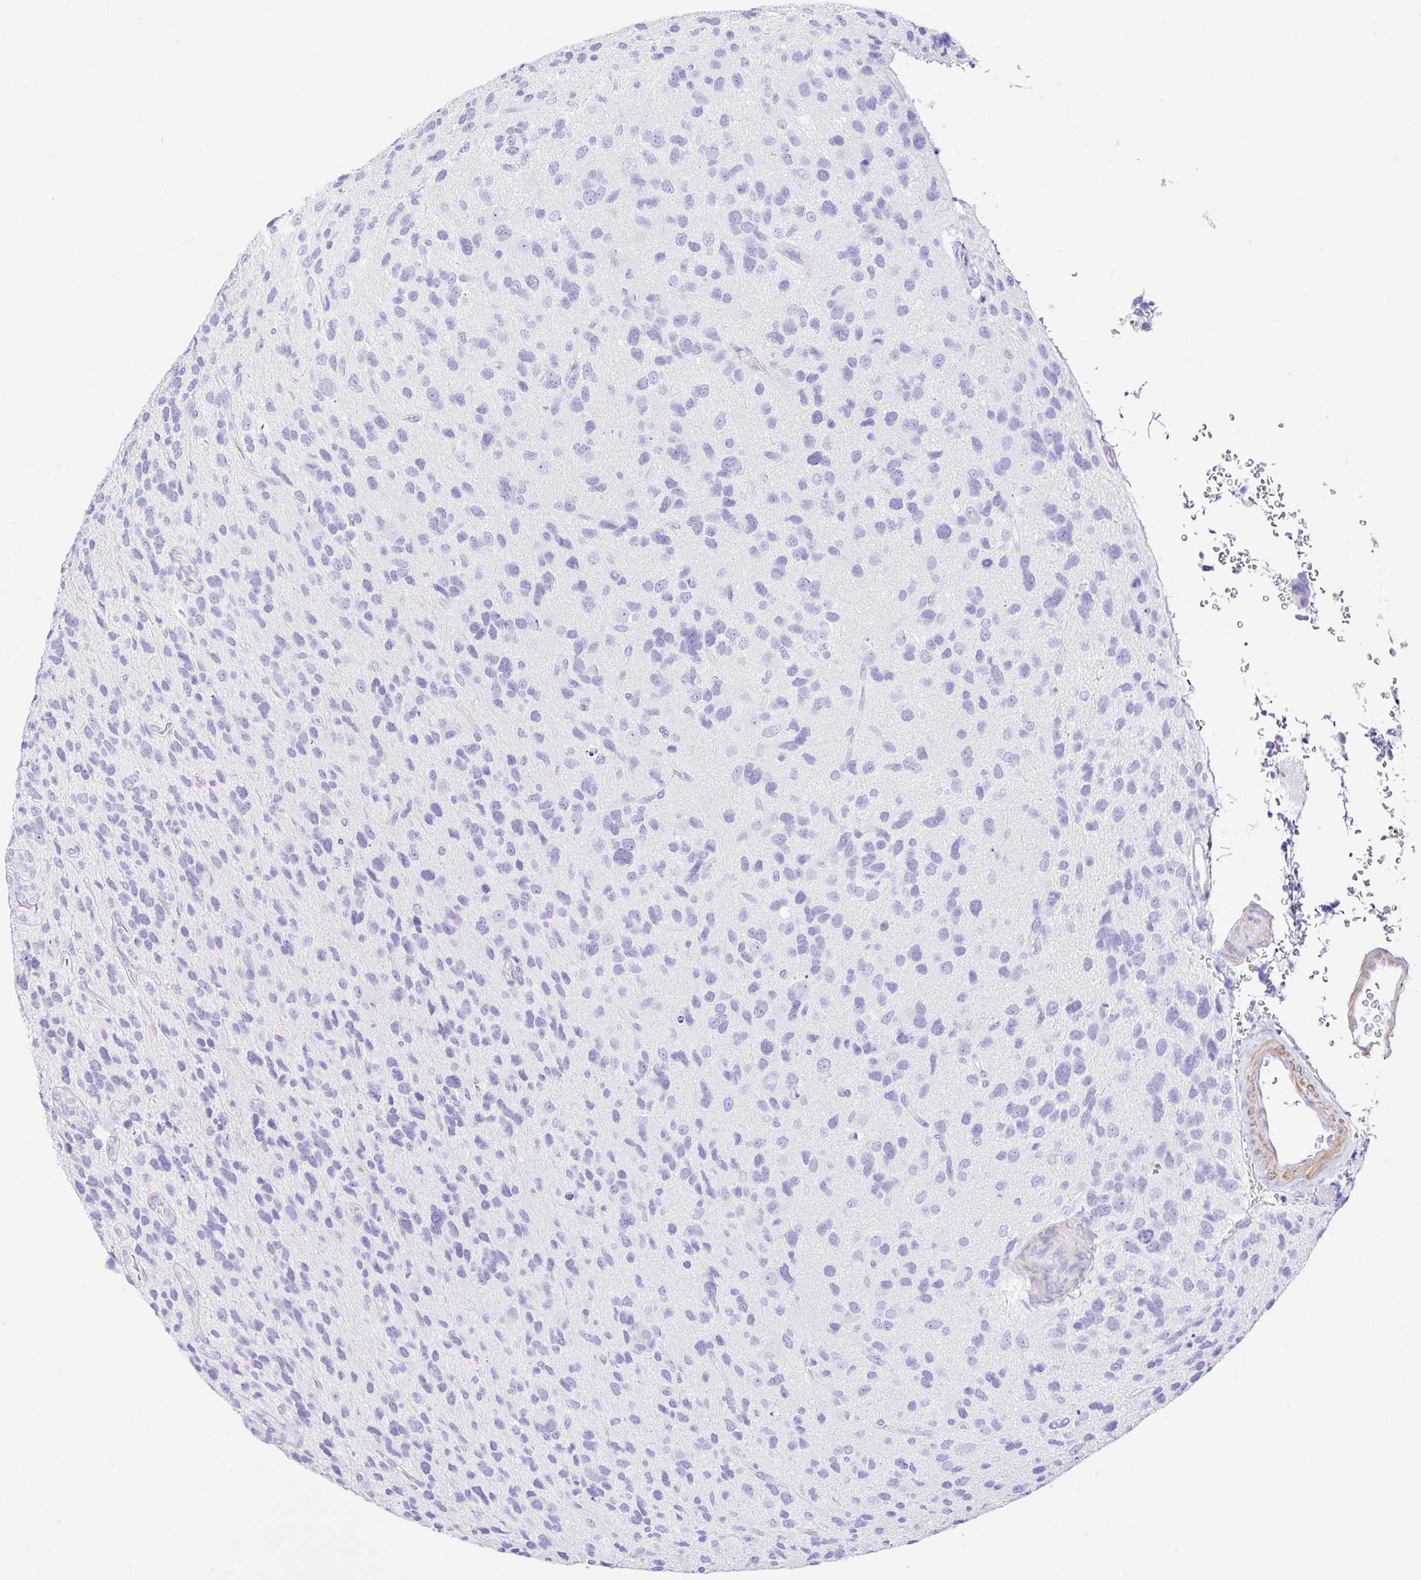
{"staining": {"intensity": "negative", "quantity": "none", "location": "none"}, "tissue": "glioma", "cell_type": "Tumor cells", "image_type": "cancer", "snomed": [{"axis": "morphology", "description": "Glioma, malignant, High grade"}, {"axis": "topography", "description": "Brain"}], "caption": "Immunohistochemical staining of glioma demonstrates no significant positivity in tumor cells. (Stains: DAB immunohistochemistry (IHC) with hematoxylin counter stain, Microscopy: brightfield microscopy at high magnification).", "gene": "CLDND2", "patient": {"sex": "female", "age": 58}}